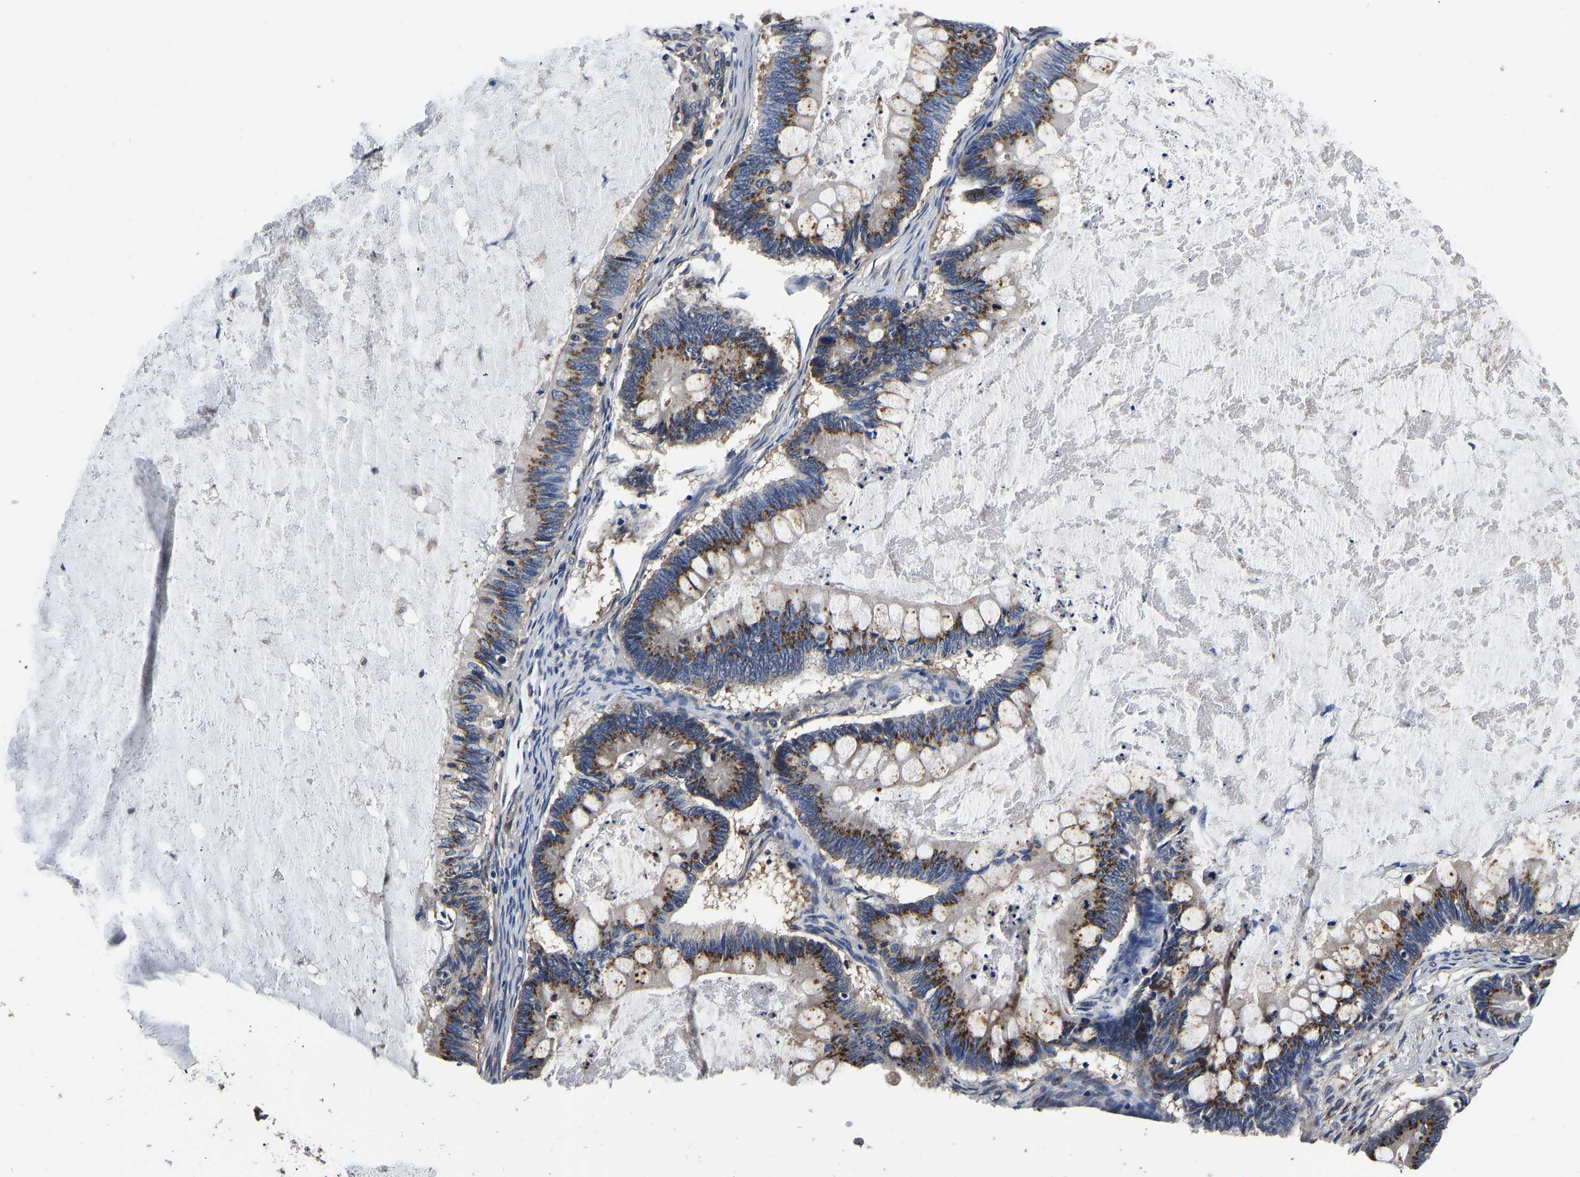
{"staining": {"intensity": "moderate", "quantity": ">75%", "location": "cytoplasmic/membranous"}, "tissue": "ovarian cancer", "cell_type": "Tumor cells", "image_type": "cancer", "snomed": [{"axis": "morphology", "description": "Cystadenocarcinoma, mucinous, NOS"}, {"axis": "topography", "description": "Ovary"}], "caption": "This is an image of IHC staining of ovarian mucinous cystadenocarcinoma, which shows moderate staining in the cytoplasmic/membranous of tumor cells.", "gene": "RABAC1", "patient": {"sex": "female", "age": 61}}